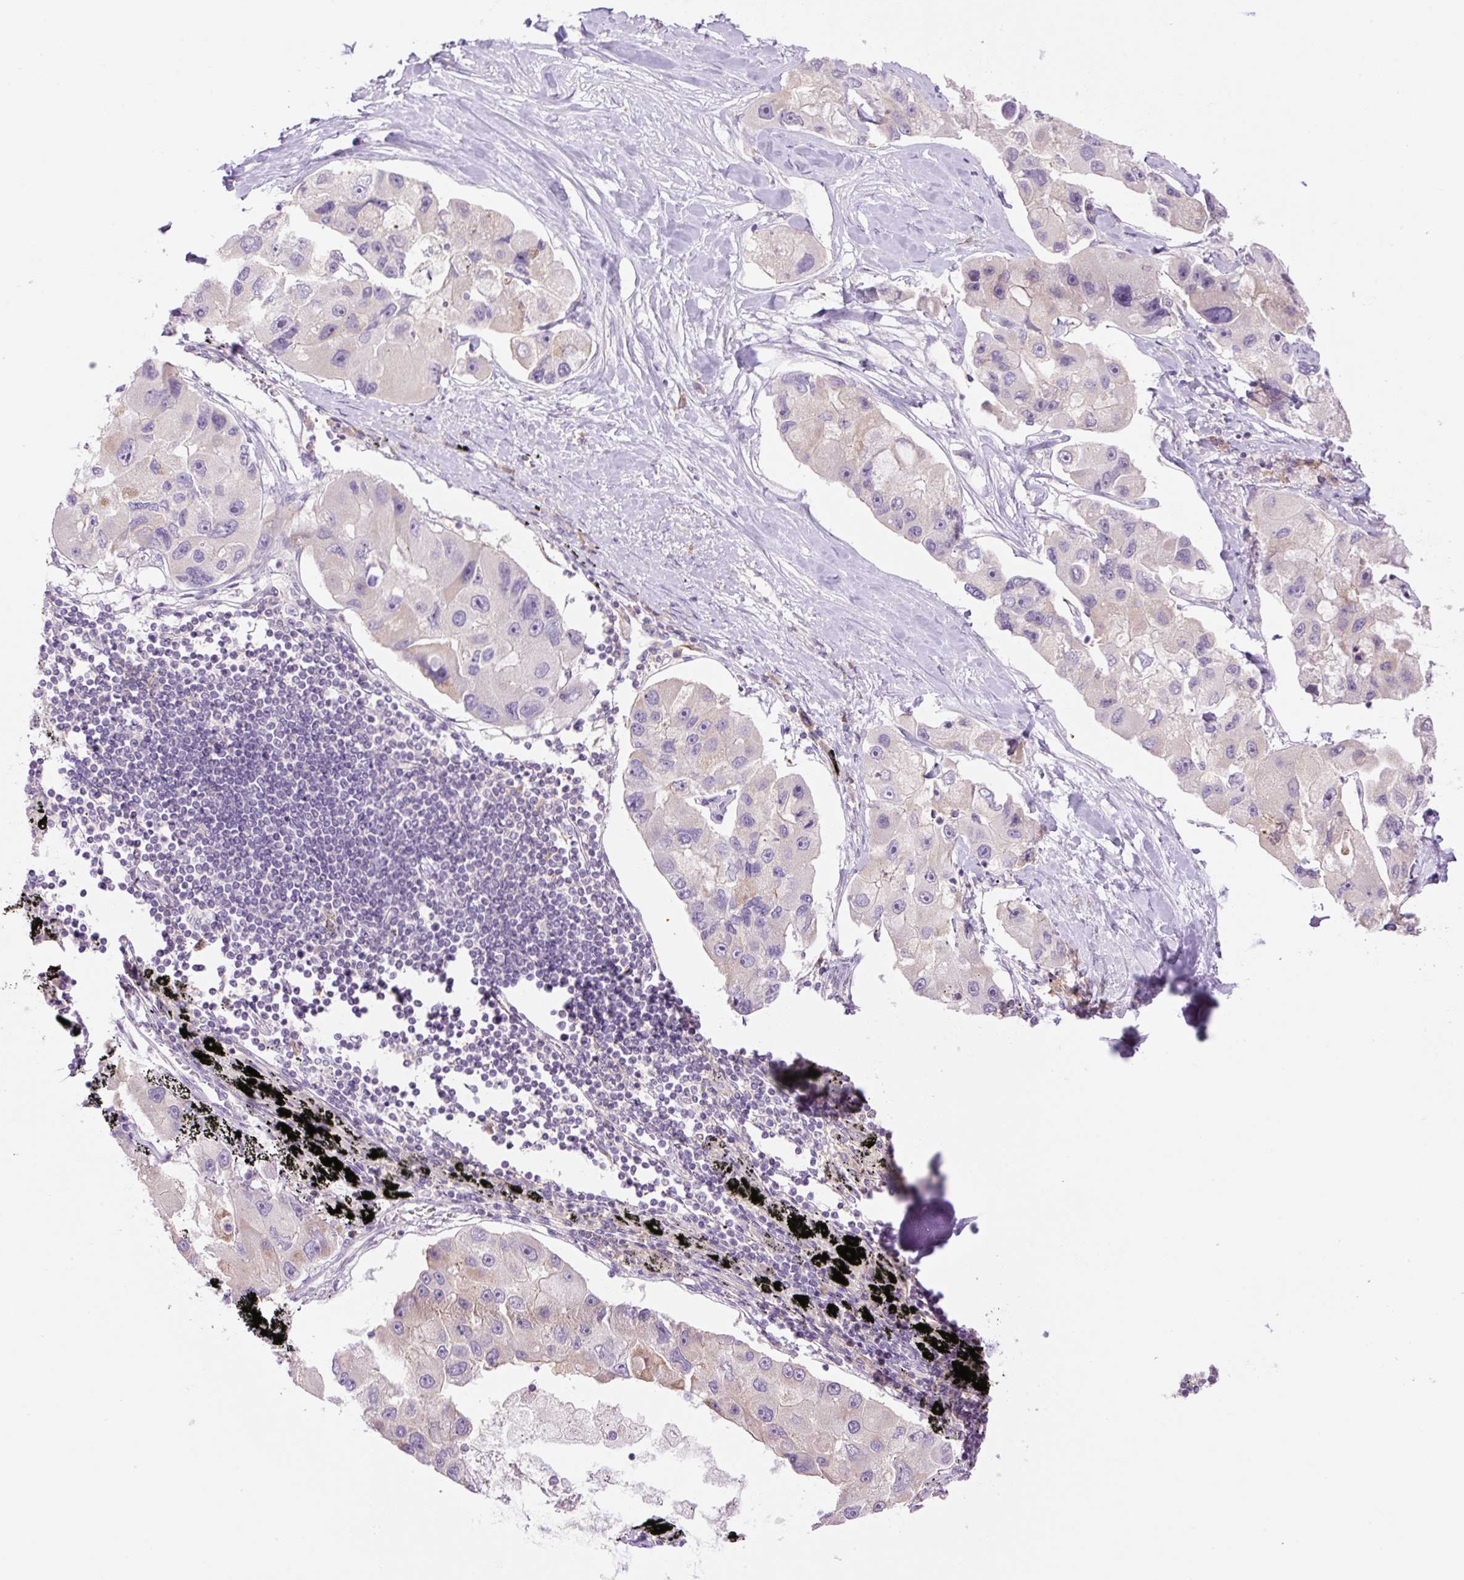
{"staining": {"intensity": "weak", "quantity": "<25%", "location": "cytoplasmic/membranous"}, "tissue": "lung cancer", "cell_type": "Tumor cells", "image_type": "cancer", "snomed": [{"axis": "morphology", "description": "Adenocarcinoma, NOS"}, {"axis": "topography", "description": "Lung"}], "caption": "Adenocarcinoma (lung) was stained to show a protein in brown. There is no significant staining in tumor cells.", "gene": "GRID2", "patient": {"sex": "female", "age": 54}}